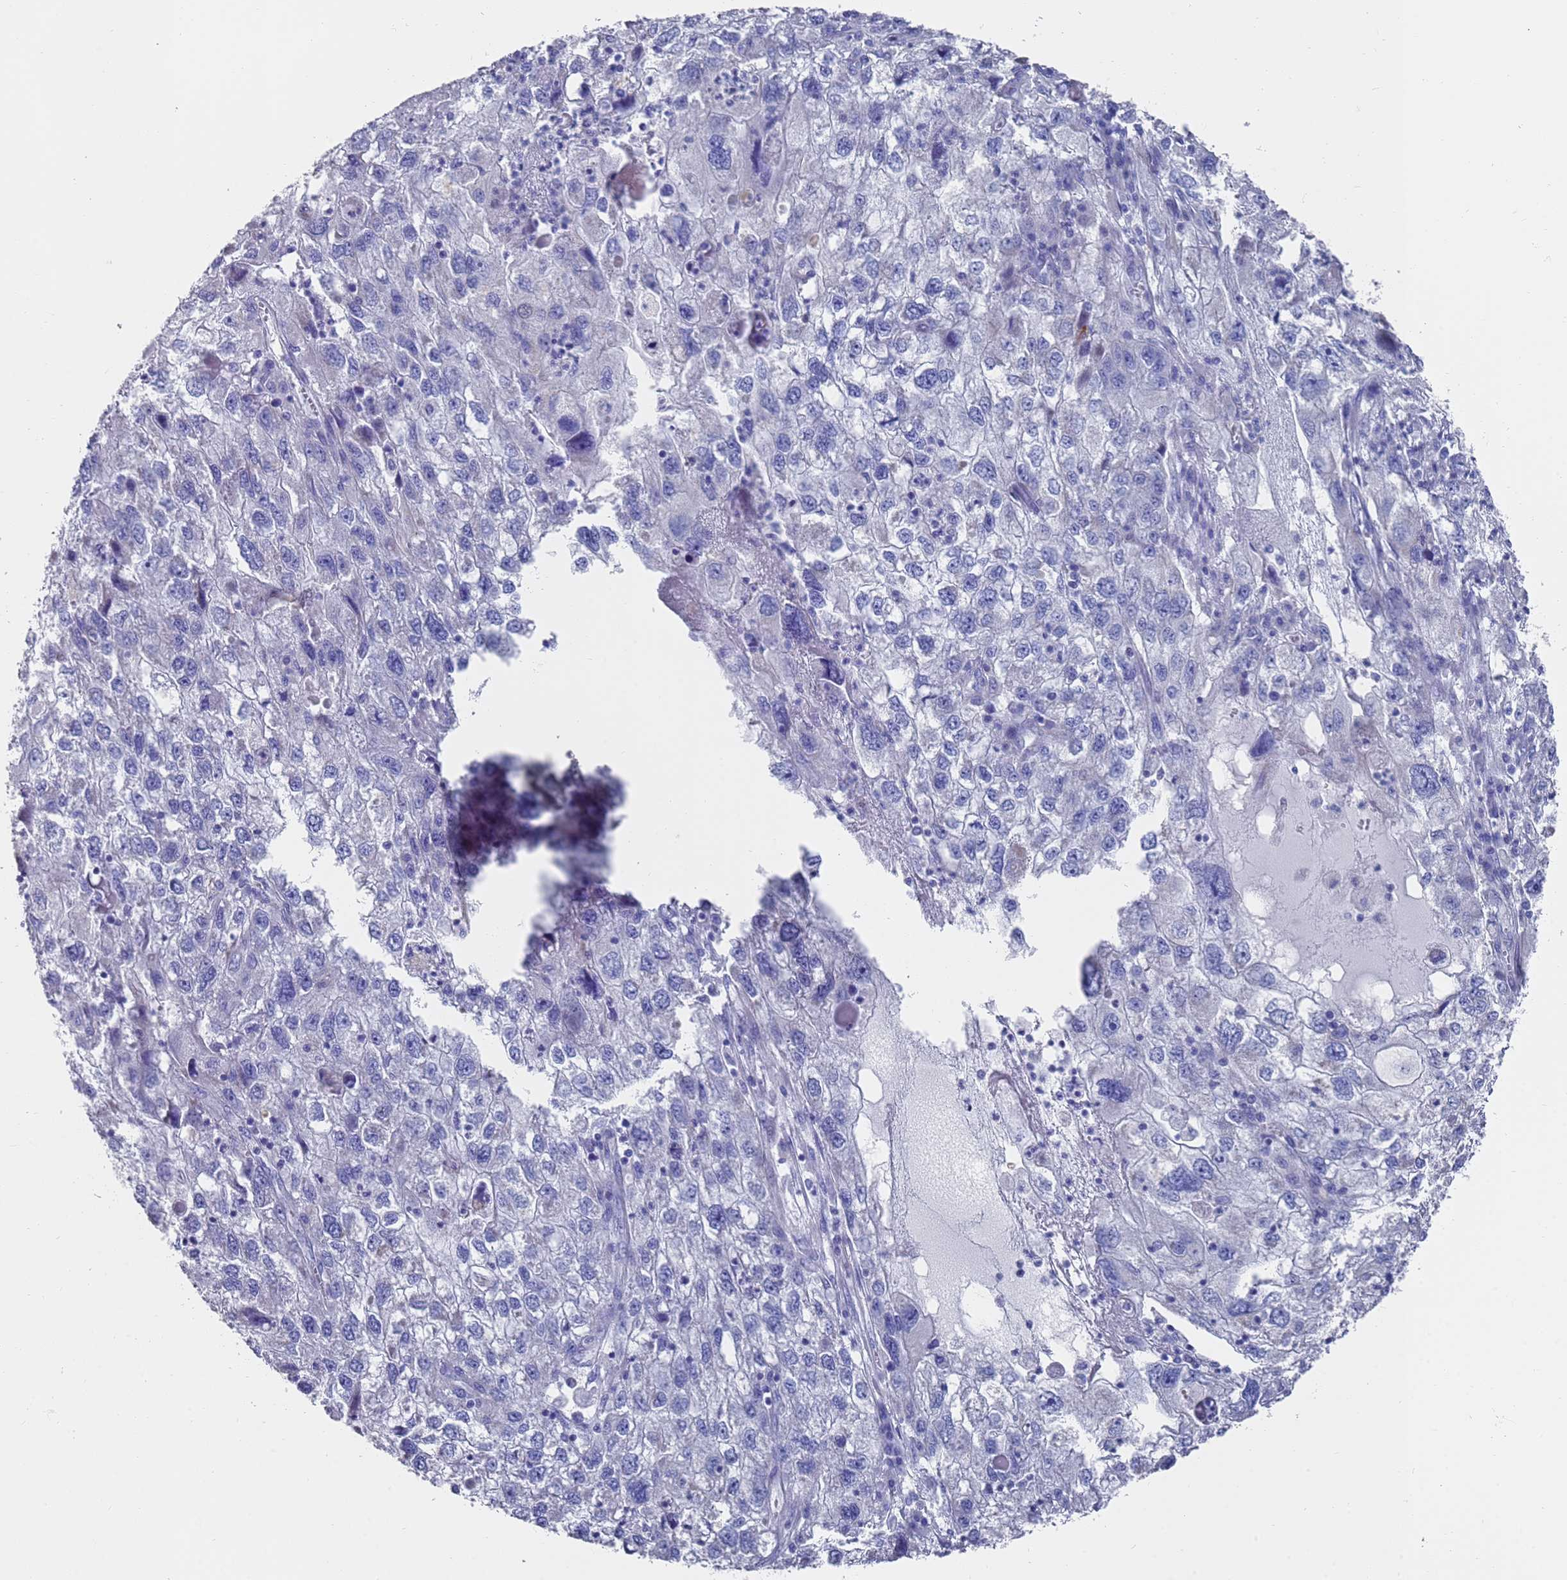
{"staining": {"intensity": "negative", "quantity": "none", "location": "none"}, "tissue": "endometrial cancer", "cell_type": "Tumor cells", "image_type": "cancer", "snomed": [{"axis": "morphology", "description": "Adenocarcinoma, NOS"}, {"axis": "topography", "description": "Endometrium"}], "caption": "Endometrial adenocarcinoma was stained to show a protein in brown. There is no significant positivity in tumor cells.", "gene": "SCAPER", "patient": {"sex": "female", "age": 49}}